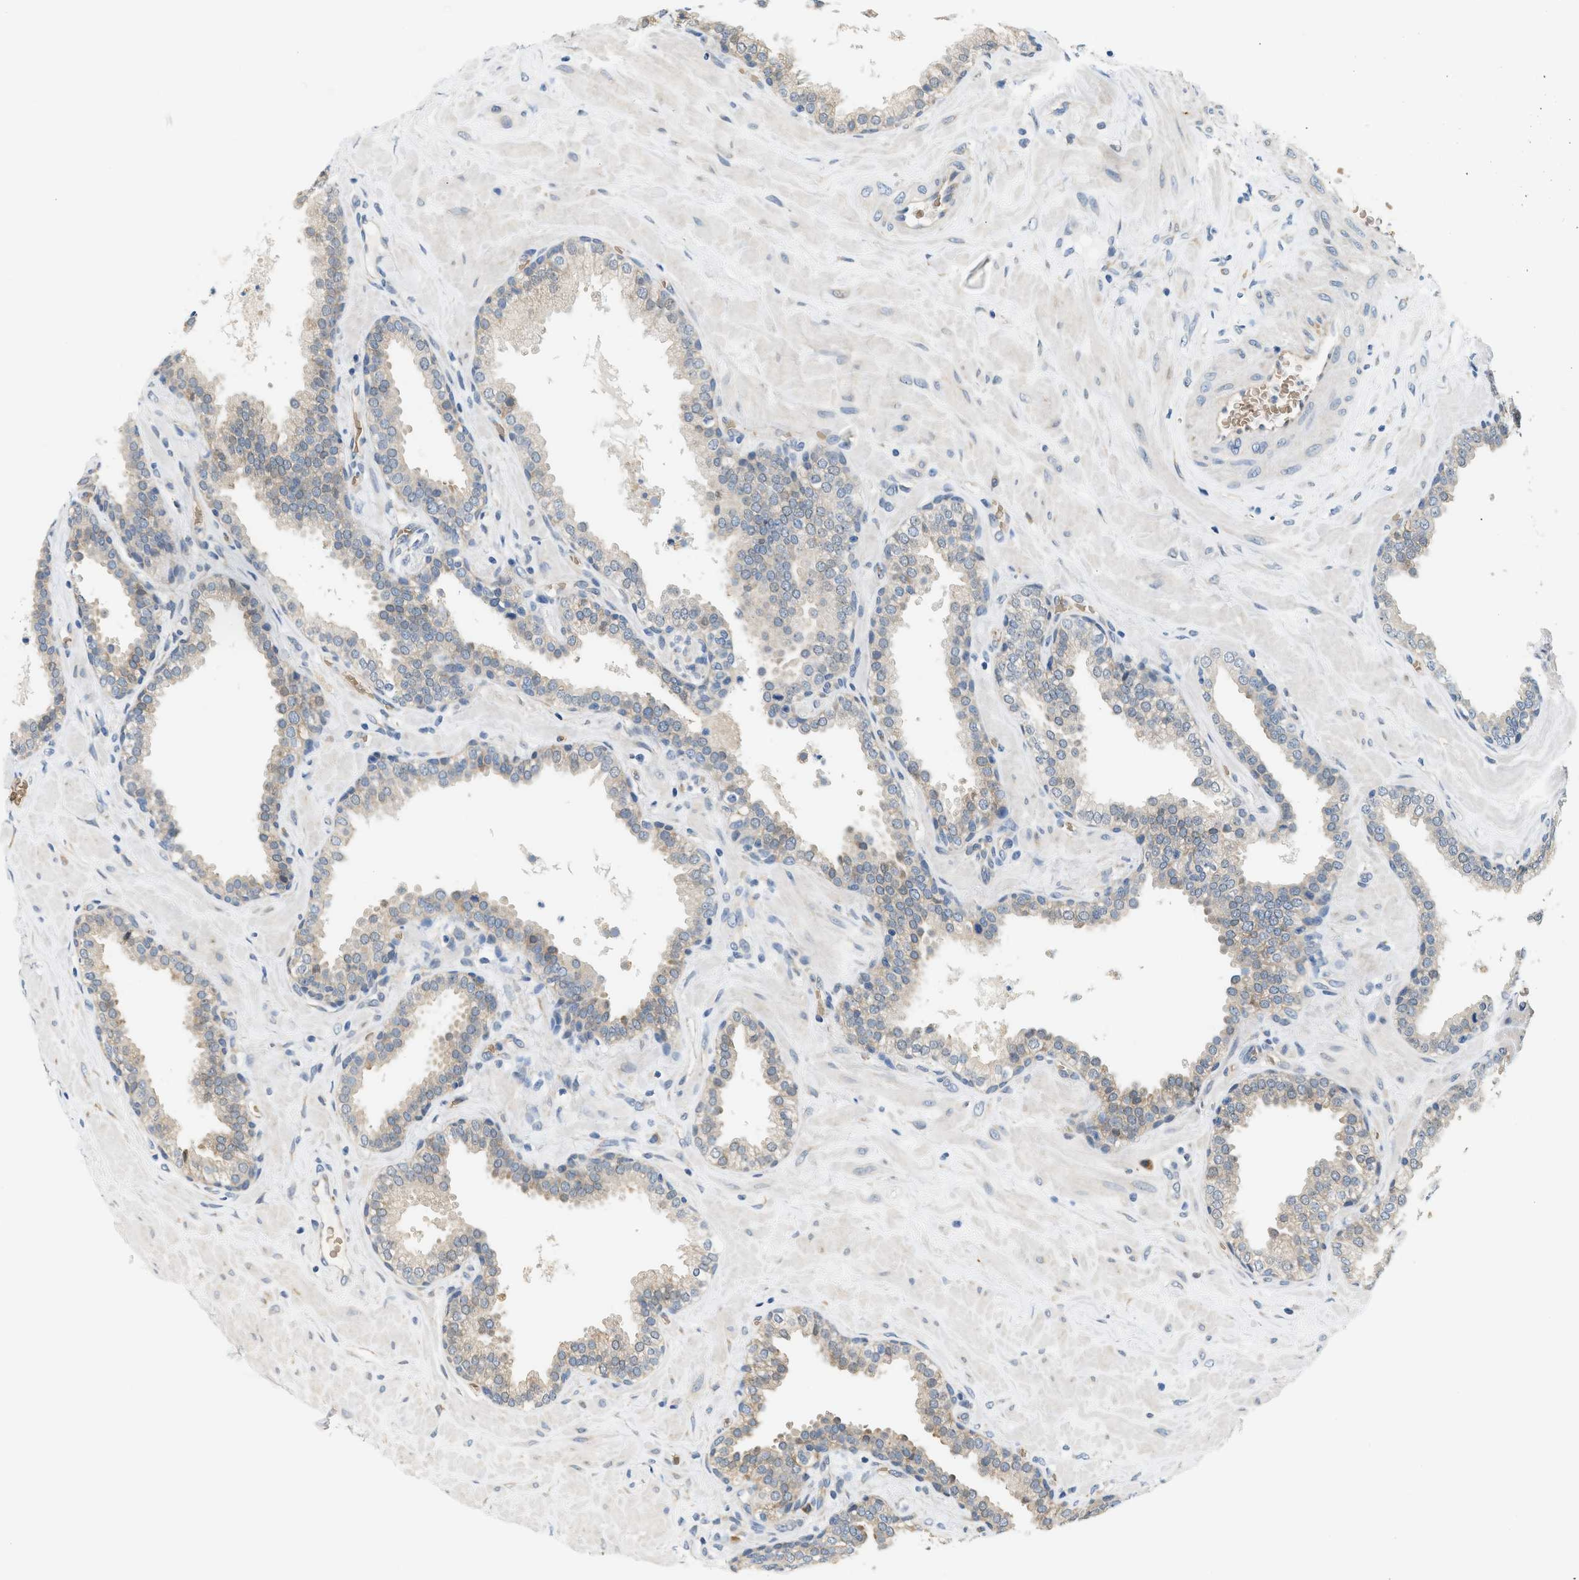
{"staining": {"intensity": "weak", "quantity": "25%-75%", "location": "cytoplasmic/membranous"}, "tissue": "prostate", "cell_type": "Glandular cells", "image_type": "normal", "snomed": [{"axis": "morphology", "description": "Normal tissue, NOS"}, {"axis": "topography", "description": "Prostate"}], "caption": "This photomicrograph exhibits immunohistochemistry (IHC) staining of normal prostate, with low weak cytoplasmic/membranous staining in approximately 25%-75% of glandular cells.", "gene": "CYTH2", "patient": {"sex": "male", "age": 51}}